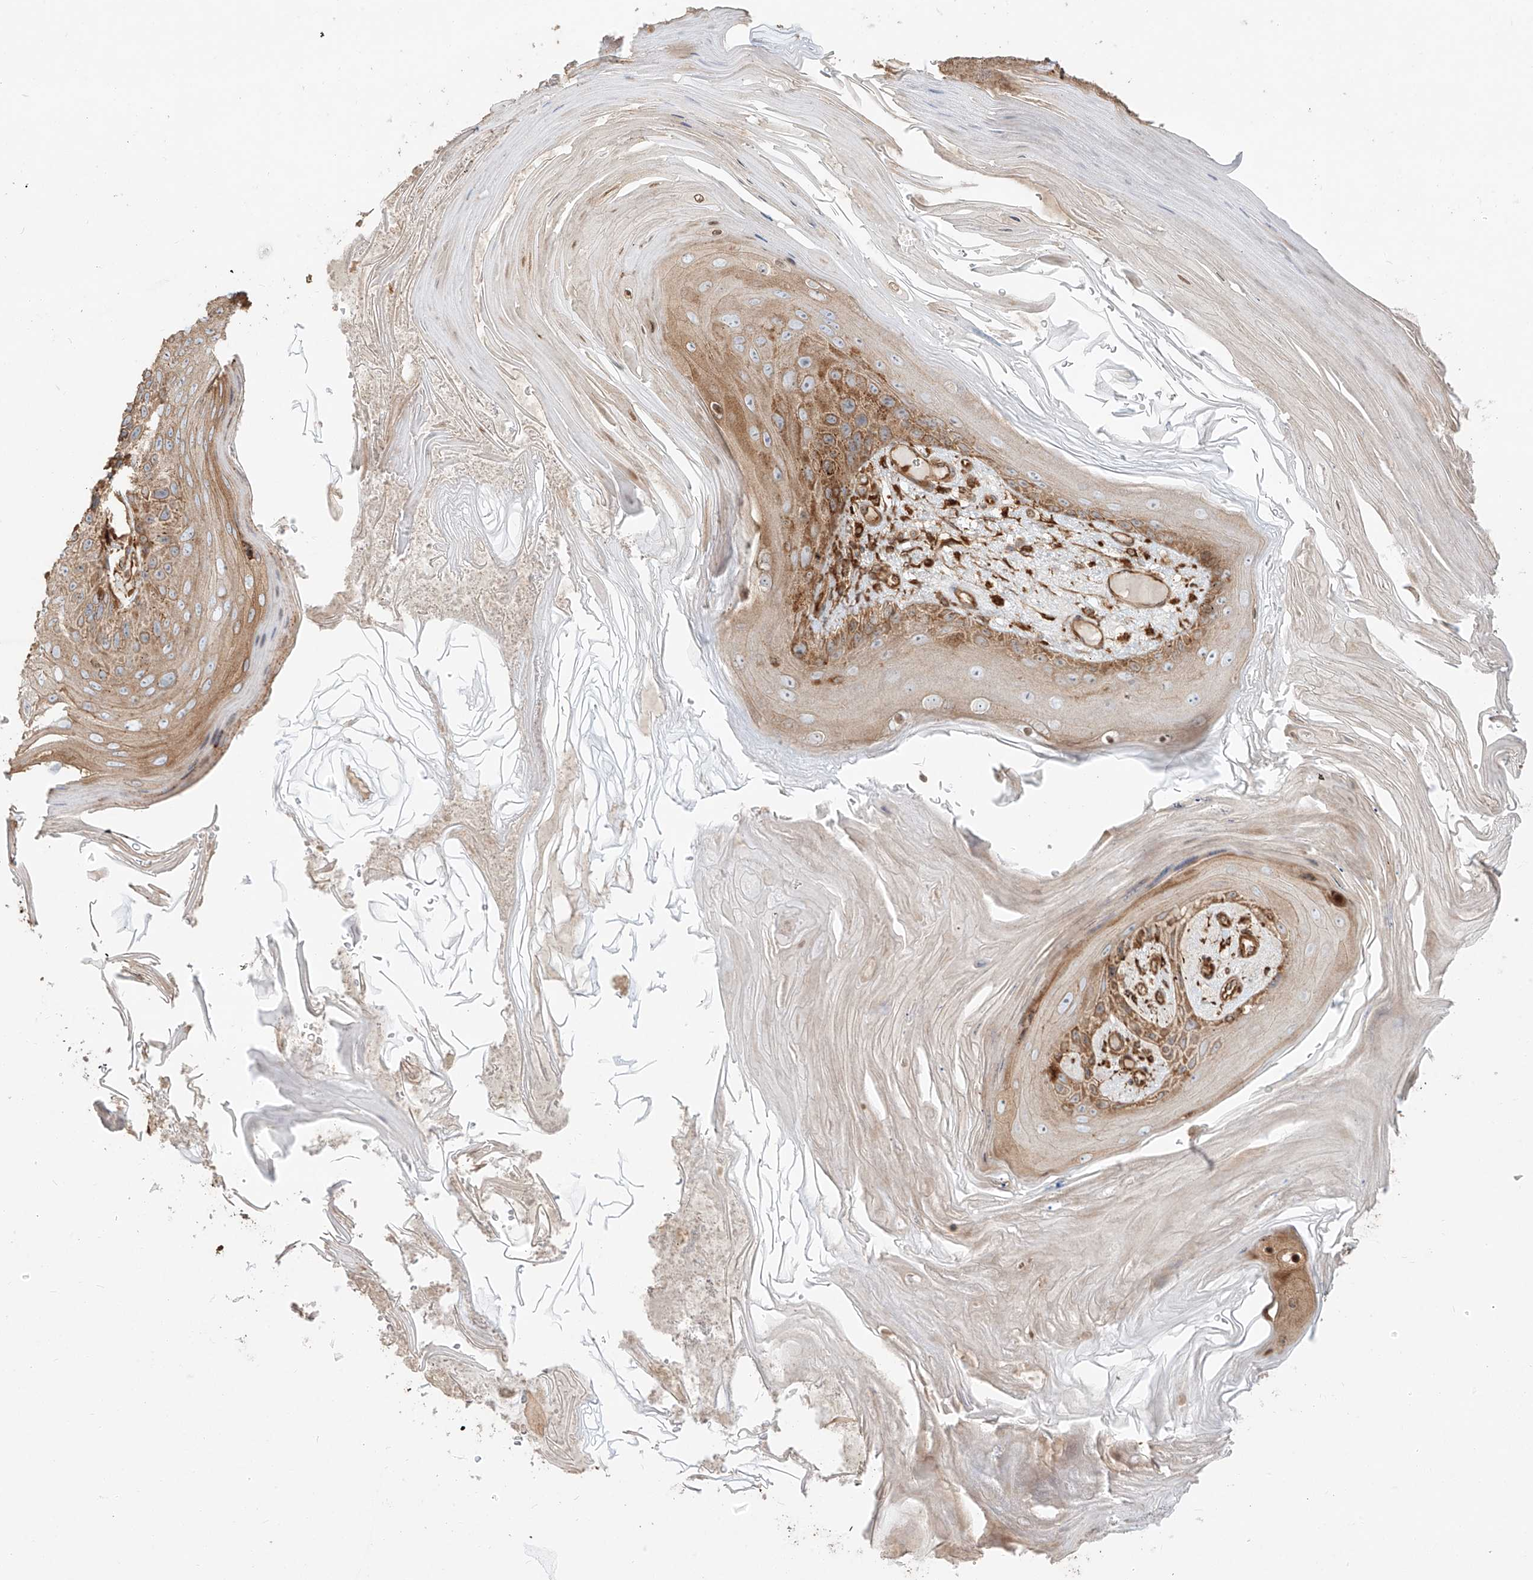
{"staining": {"intensity": "moderate", "quantity": ">75%", "location": "cytoplasmic/membranous"}, "tissue": "skin cancer", "cell_type": "Tumor cells", "image_type": "cancer", "snomed": [{"axis": "morphology", "description": "Squamous cell carcinoma, NOS"}, {"axis": "topography", "description": "Skin"}], "caption": "Immunohistochemical staining of skin cancer (squamous cell carcinoma) demonstrates moderate cytoplasmic/membranous protein positivity in about >75% of tumor cells.", "gene": "SNX9", "patient": {"sex": "female", "age": 88}}